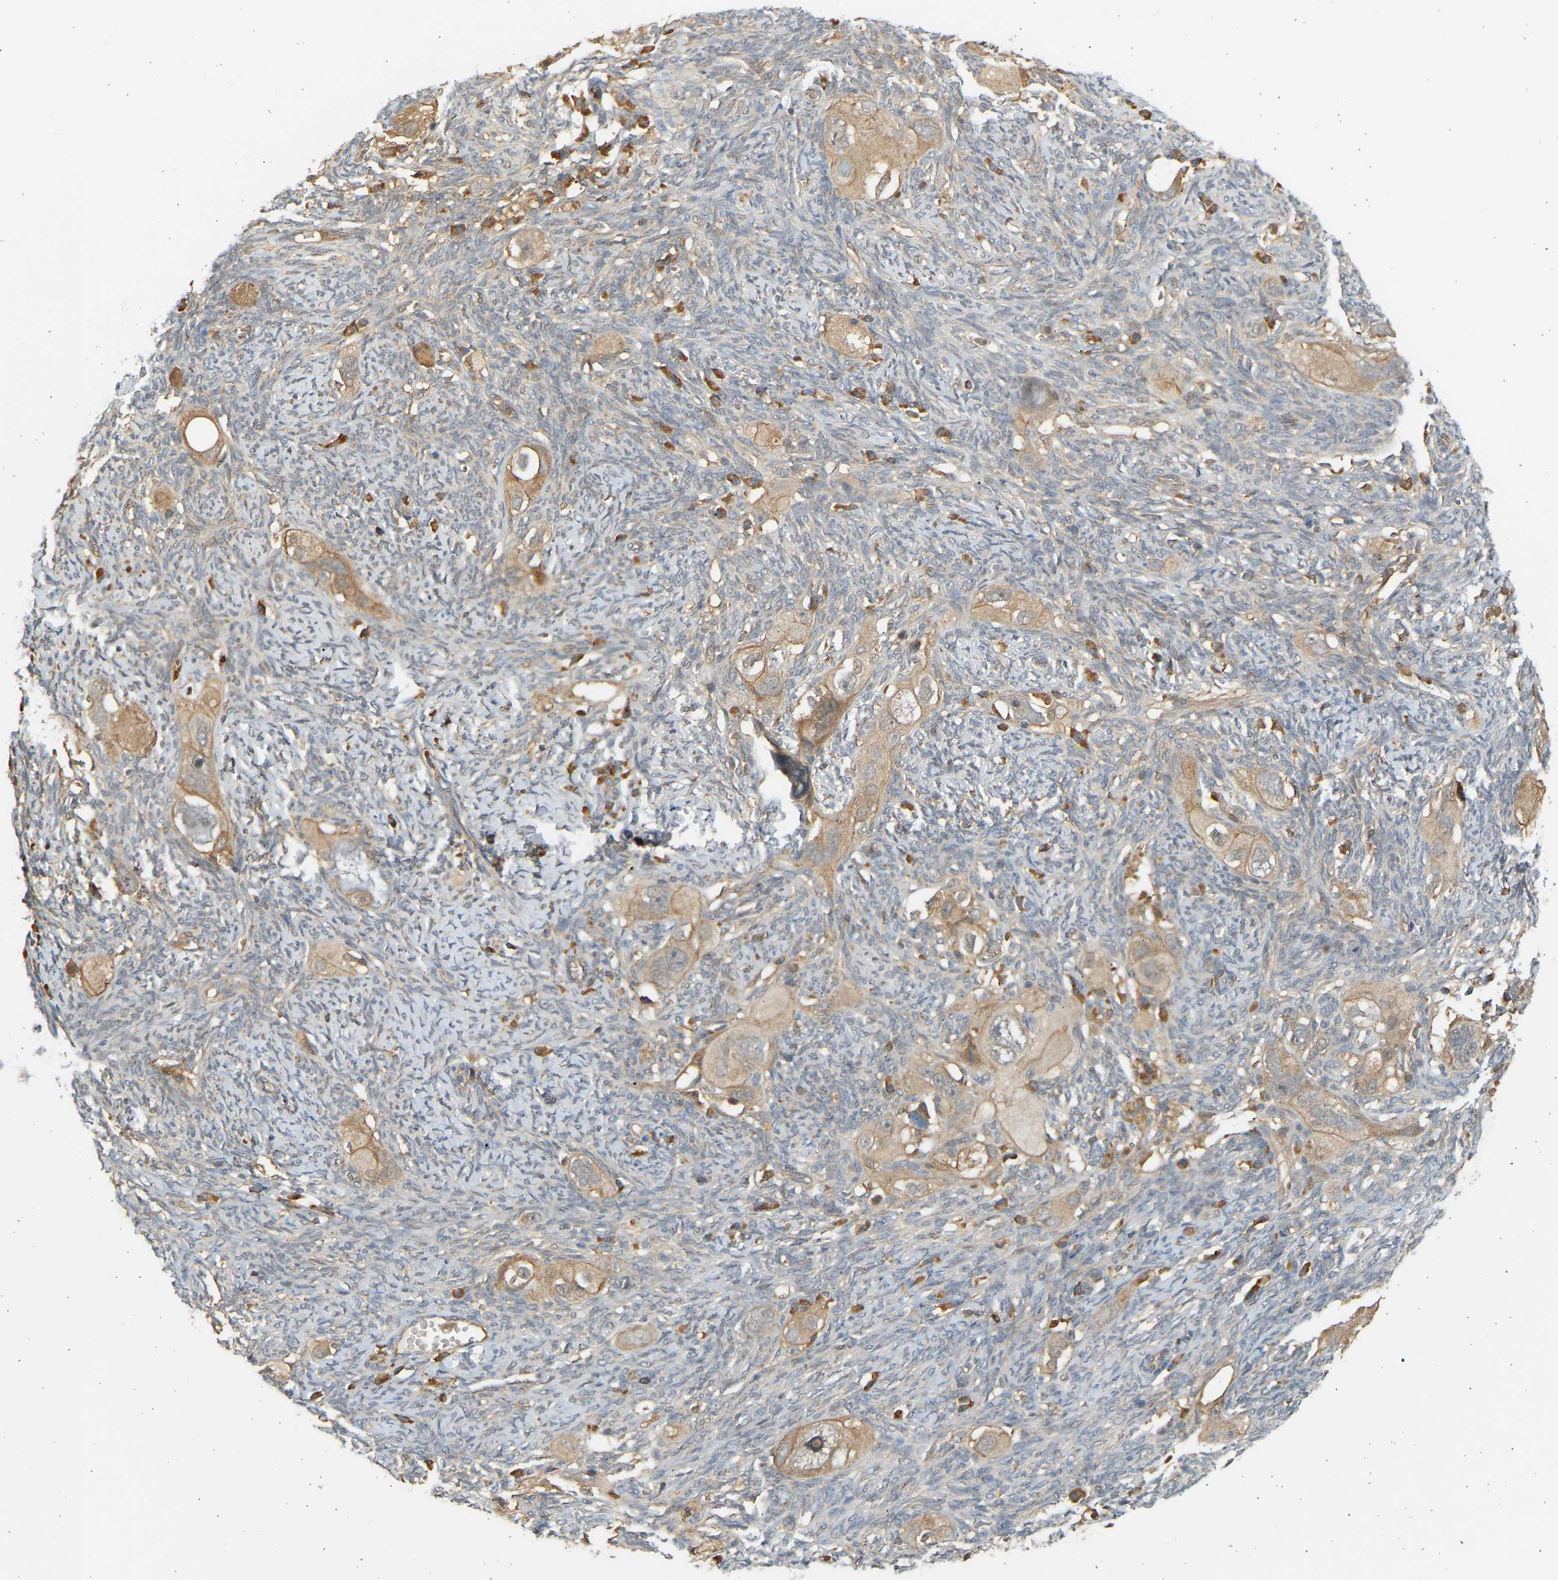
{"staining": {"intensity": "moderate", "quantity": ">75%", "location": "cytoplasmic/membranous"}, "tissue": "ovarian cancer", "cell_type": "Tumor cells", "image_type": "cancer", "snomed": [{"axis": "morphology", "description": "Normal tissue, NOS"}, {"axis": "morphology", "description": "Cystadenocarcinoma, serous, NOS"}, {"axis": "topography", "description": "Ovary"}], "caption": "Ovarian cancer was stained to show a protein in brown. There is medium levels of moderate cytoplasmic/membranous staining in approximately >75% of tumor cells. Ihc stains the protein in brown and the nuclei are stained blue.", "gene": "B4GALT6", "patient": {"sex": "female", "age": 62}}